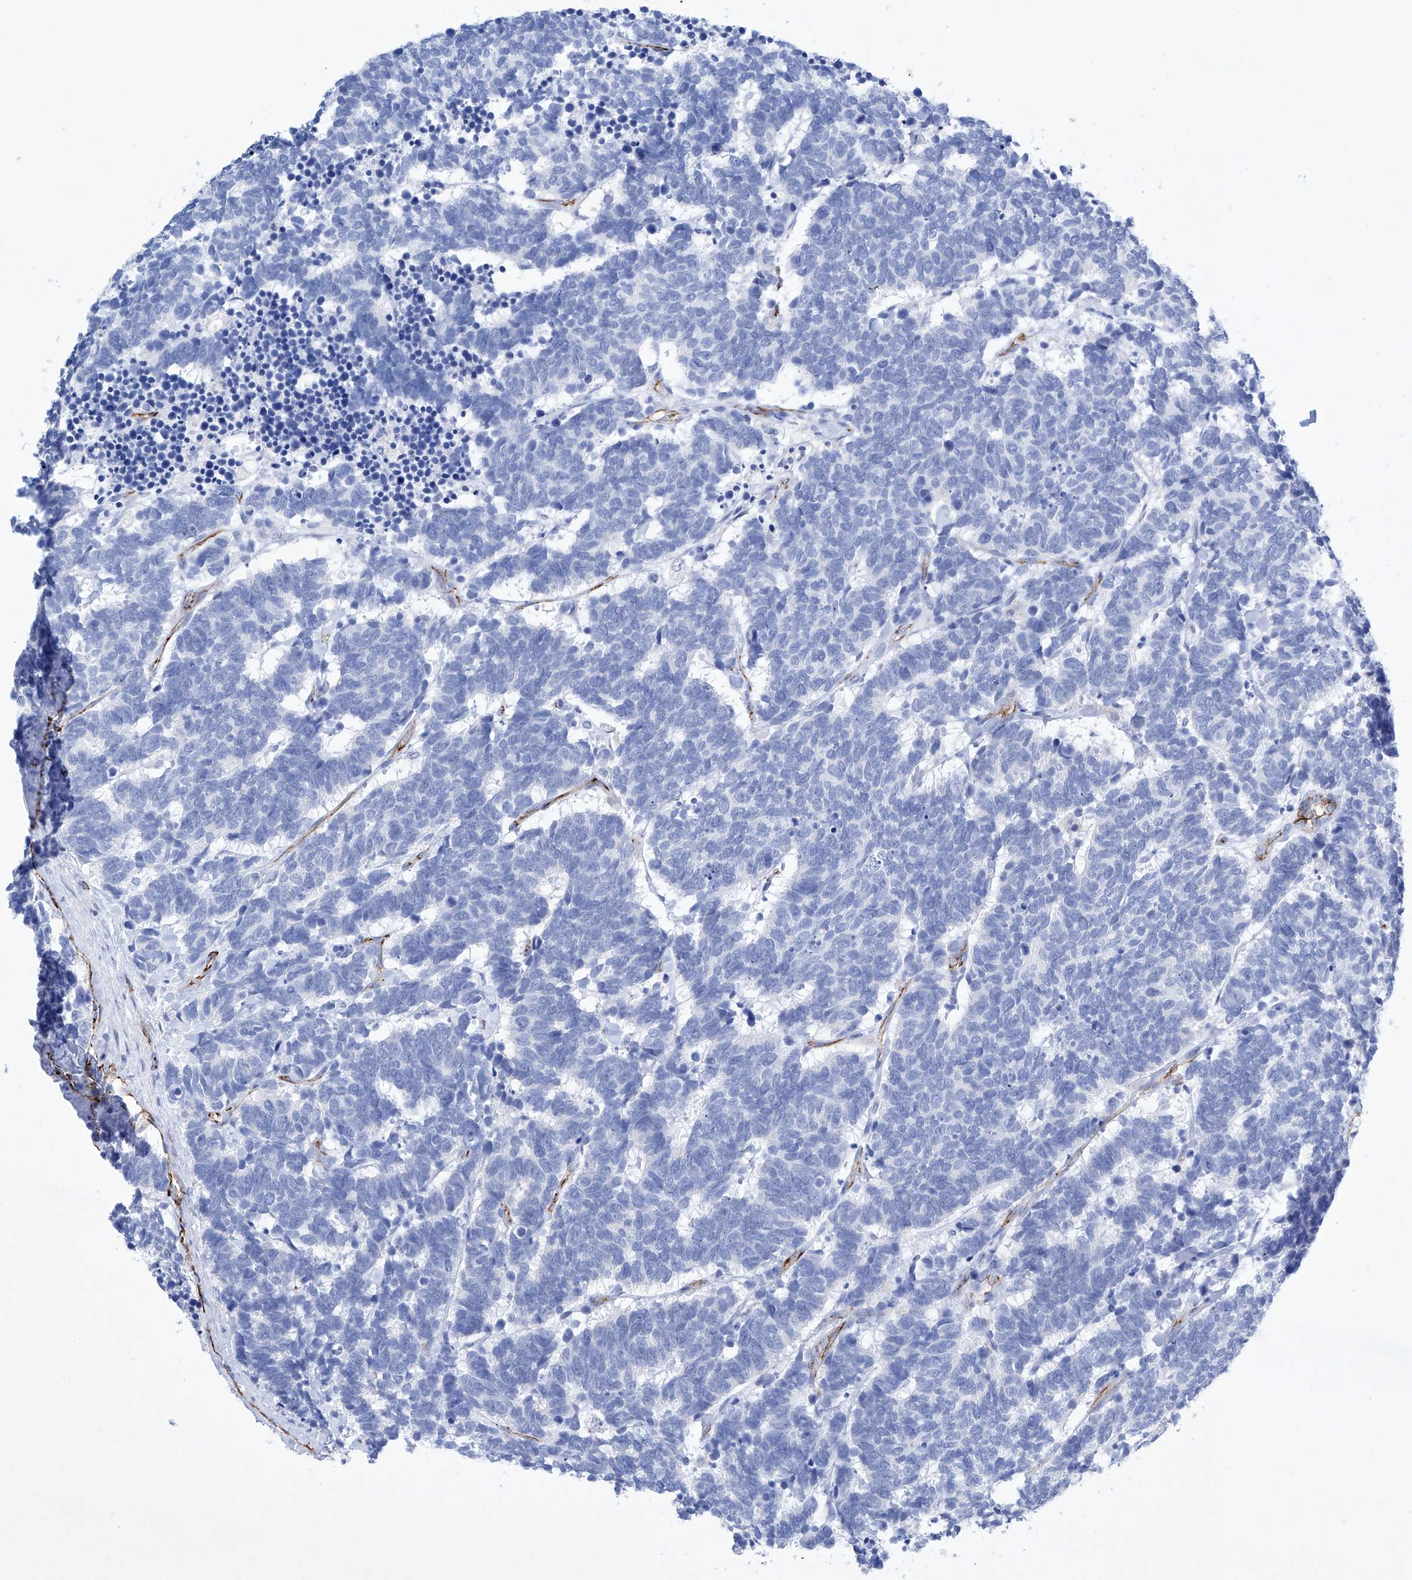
{"staining": {"intensity": "negative", "quantity": "none", "location": "none"}, "tissue": "carcinoid", "cell_type": "Tumor cells", "image_type": "cancer", "snomed": [{"axis": "morphology", "description": "Carcinoma, NOS"}, {"axis": "morphology", "description": "Carcinoid, malignant, NOS"}, {"axis": "topography", "description": "Urinary bladder"}], "caption": "The immunohistochemistry (IHC) photomicrograph has no significant expression in tumor cells of carcinoid tissue.", "gene": "ETV7", "patient": {"sex": "male", "age": 57}}